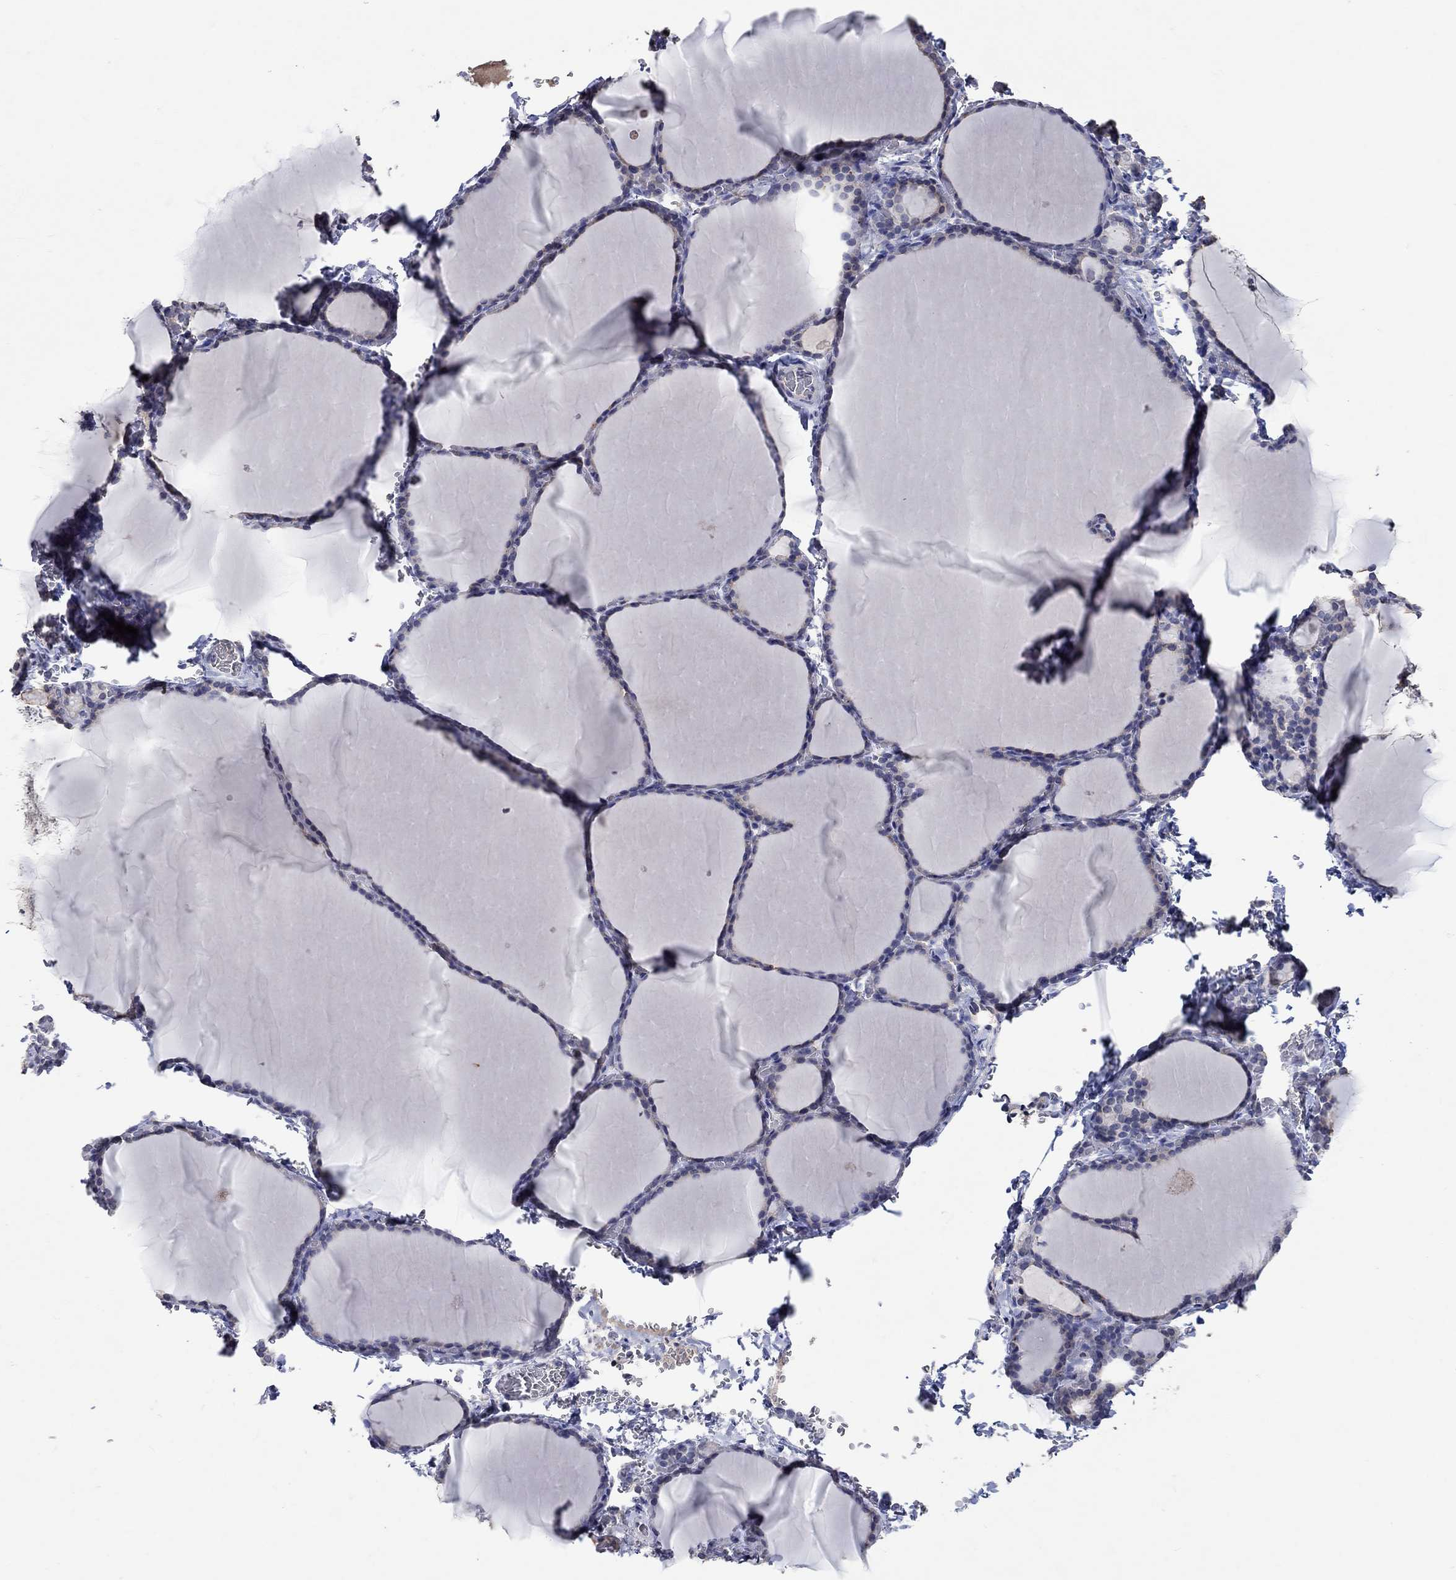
{"staining": {"intensity": "negative", "quantity": "none", "location": "none"}, "tissue": "thyroid gland", "cell_type": "Glandular cells", "image_type": "normal", "snomed": [{"axis": "morphology", "description": "Normal tissue, NOS"}, {"axis": "morphology", "description": "Hyperplasia, NOS"}, {"axis": "topography", "description": "Thyroid gland"}], "caption": "Glandular cells show no significant staining in benign thyroid gland. (DAB immunohistochemistry, high magnification).", "gene": "TMEM169", "patient": {"sex": "female", "age": 27}}